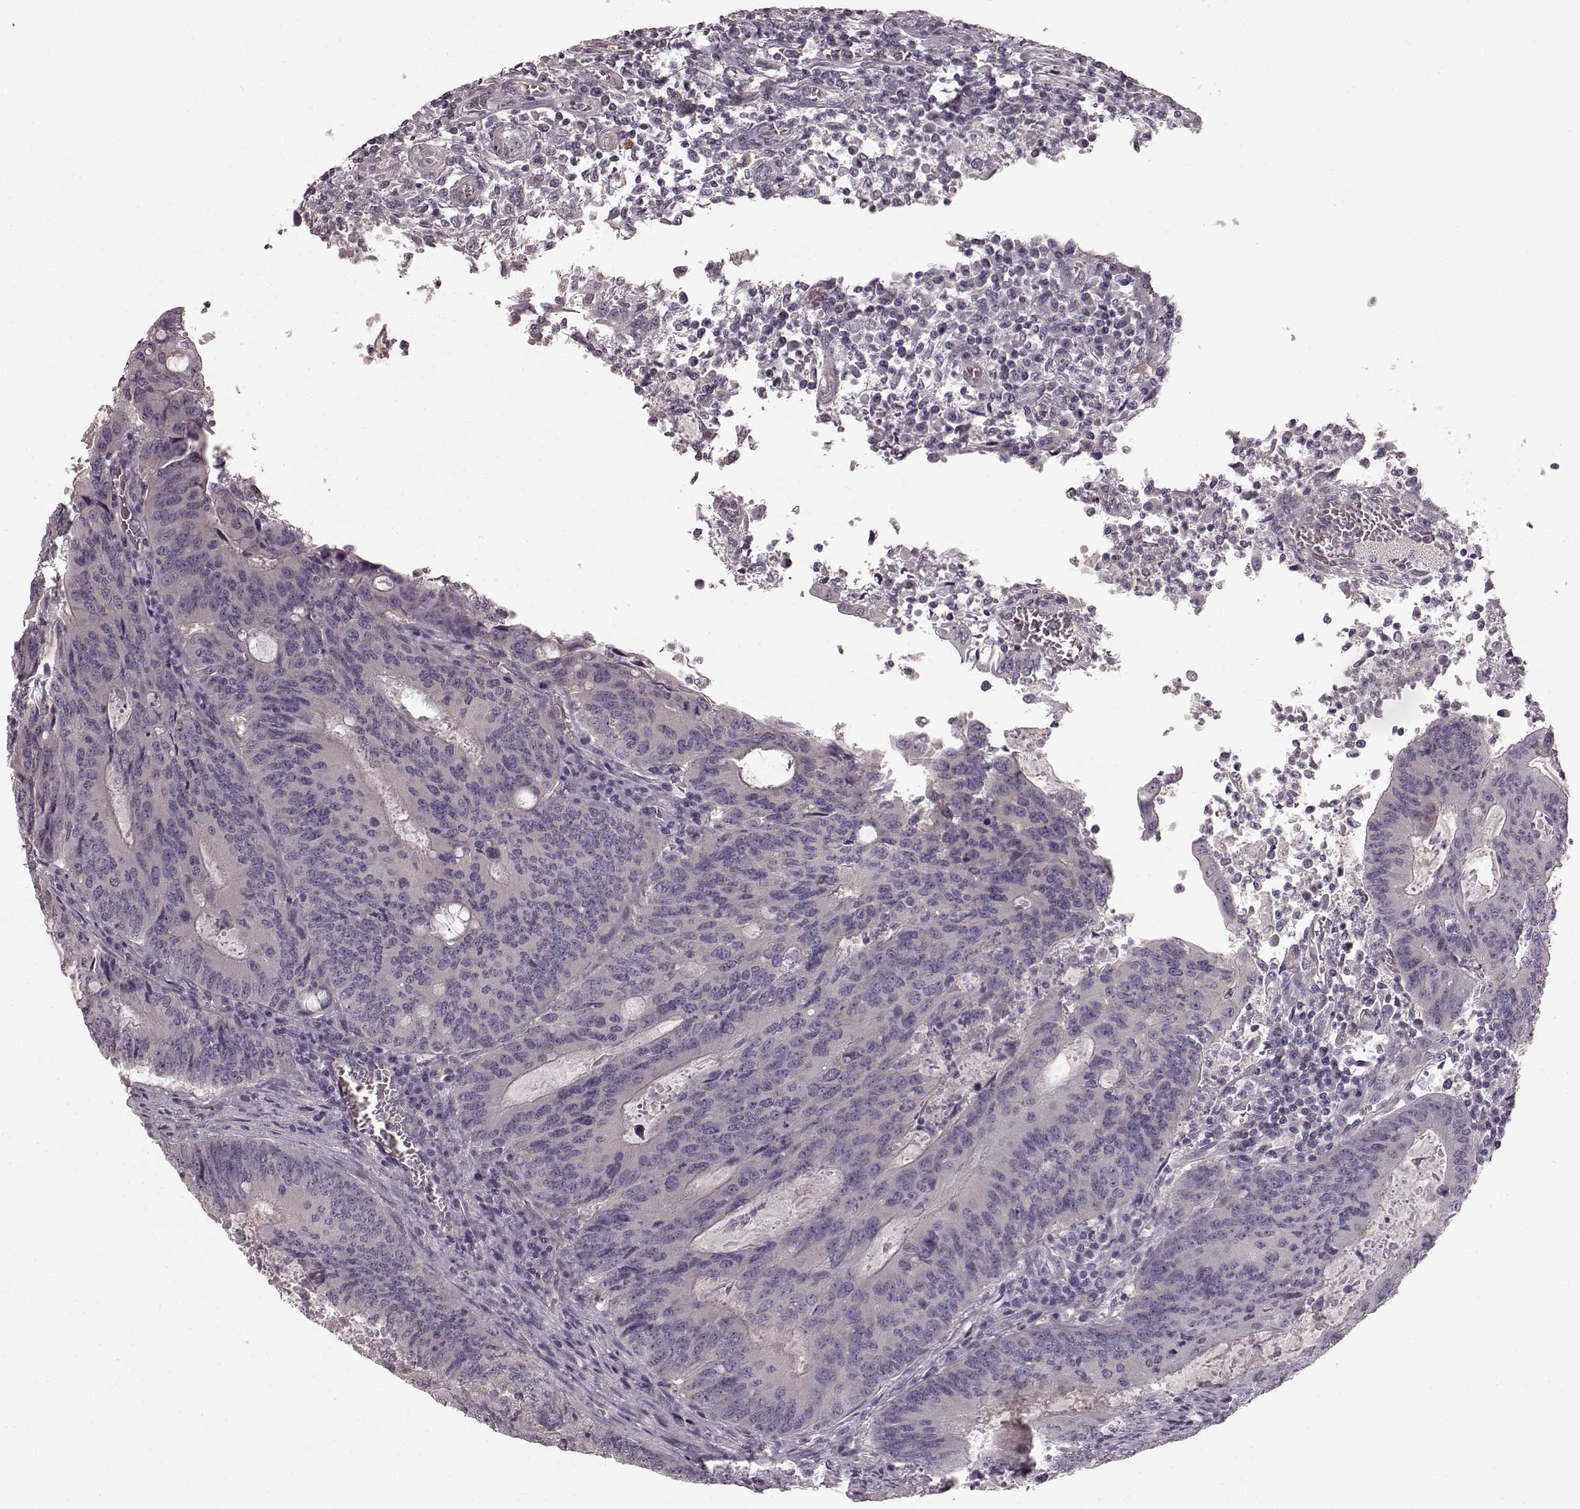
{"staining": {"intensity": "negative", "quantity": "none", "location": "none"}, "tissue": "colorectal cancer", "cell_type": "Tumor cells", "image_type": "cancer", "snomed": [{"axis": "morphology", "description": "Adenocarcinoma, NOS"}, {"axis": "topography", "description": "Colon"}], "caption": "IHC photomicrograph of colorectal cancer (adenocarcinoma) stained for a protein (brown), which reveals no expression in tumor cells.", "gene": "PRKCE", "patient": {"sex": "male", "age": 67}}